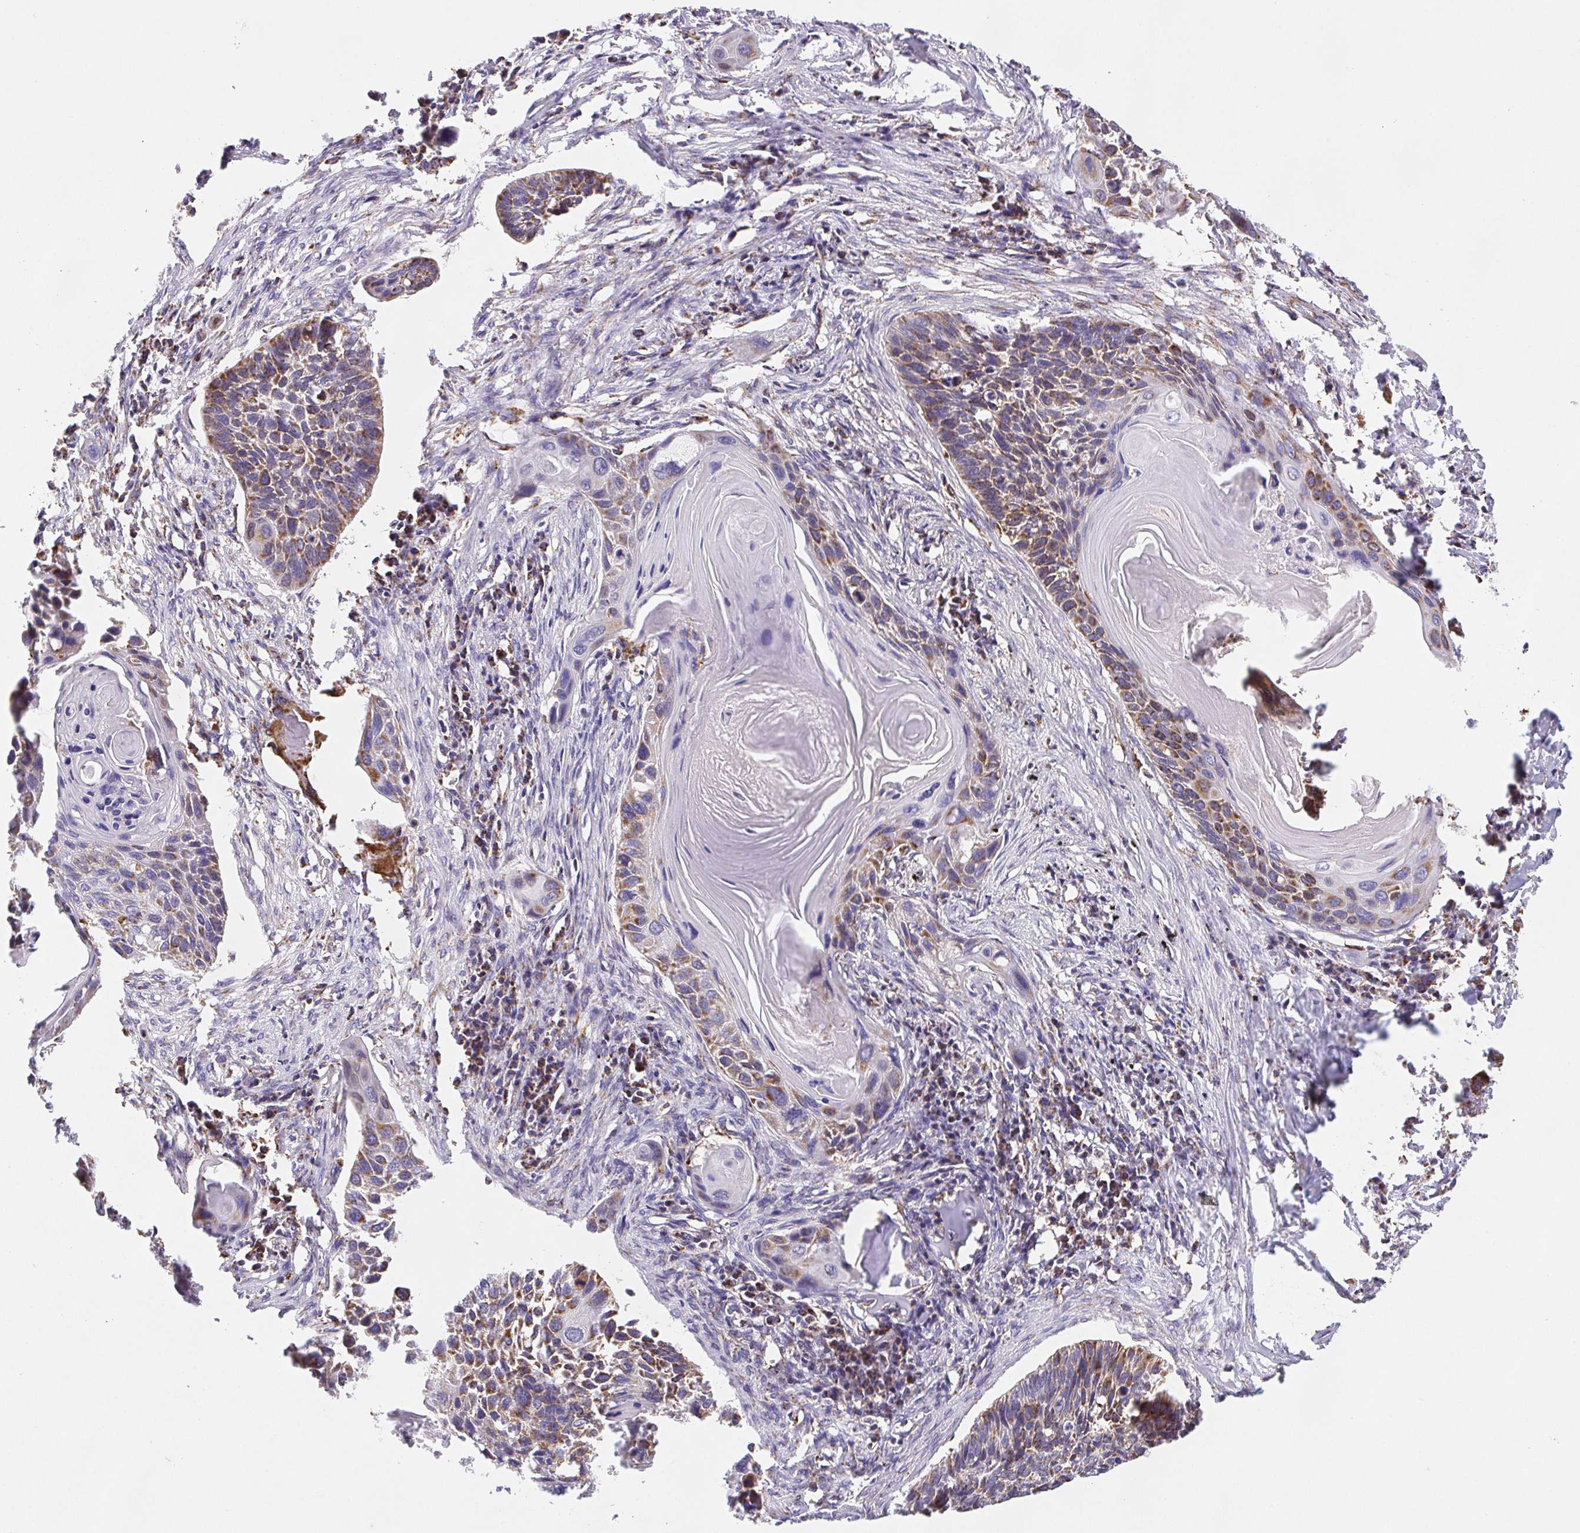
{"staining": {"intensity": "moderate", "quantity": "25%-75%", "location": "cytoplasmic/membranous"}, "tissue": "lung cancer", "cell_type": "Tumor cells", "image_type": "cancer", "snomed": [{"axis": "morphology", "description": "Squamous cell carcinoma, NOS"}, {"axis": "topography", "description": "Lung"}], "caption": "Immunohistochemistry photomicrograph of lung squamous cell carcinoma stained for a protein (brown), which displays medium levels of moderate cytoplasmic/membranous positivity in about 25%-75% of tumor cells.", "gene": "NIPSNAP2", "patient": {"sex": "male", "age": 78}}